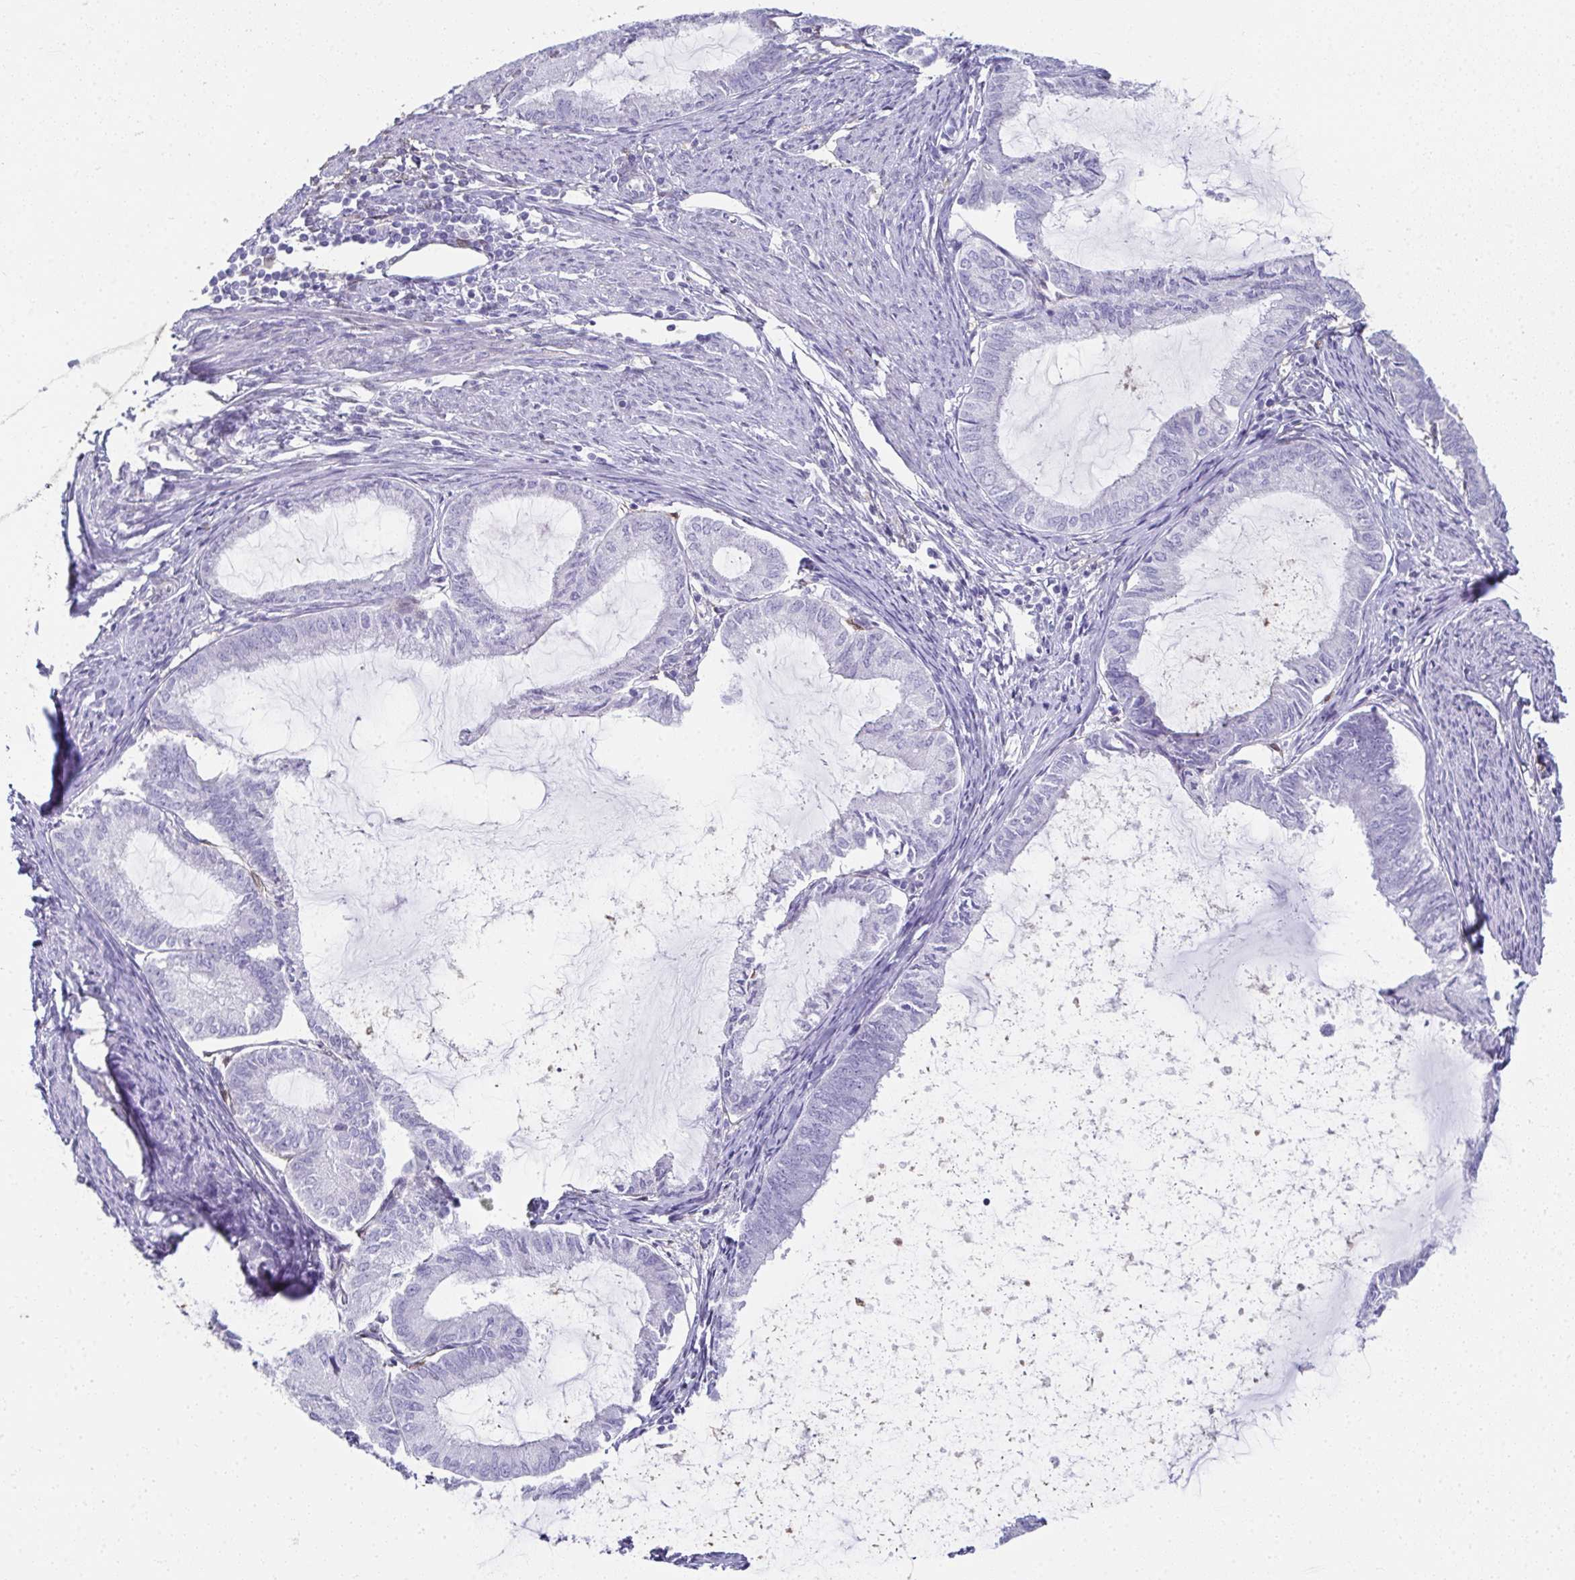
{"staining": {"intensity": "negative", "quantity": "none", "location": "none"}, "tissue": "endometrial cancer", "cell_type": "Tumor cells", "image_type": "cancer", "snomed": [{"axis": "morphology", "description": "Adenocarcinoma, NOS"}, {"axis": "topography", "description": "Endometrium"}], "caption": "There is no significant positivity in tumor cells of endometrial cancer.", "gene": "RBP1", "patient": {"sex": "female", "age": 86}}